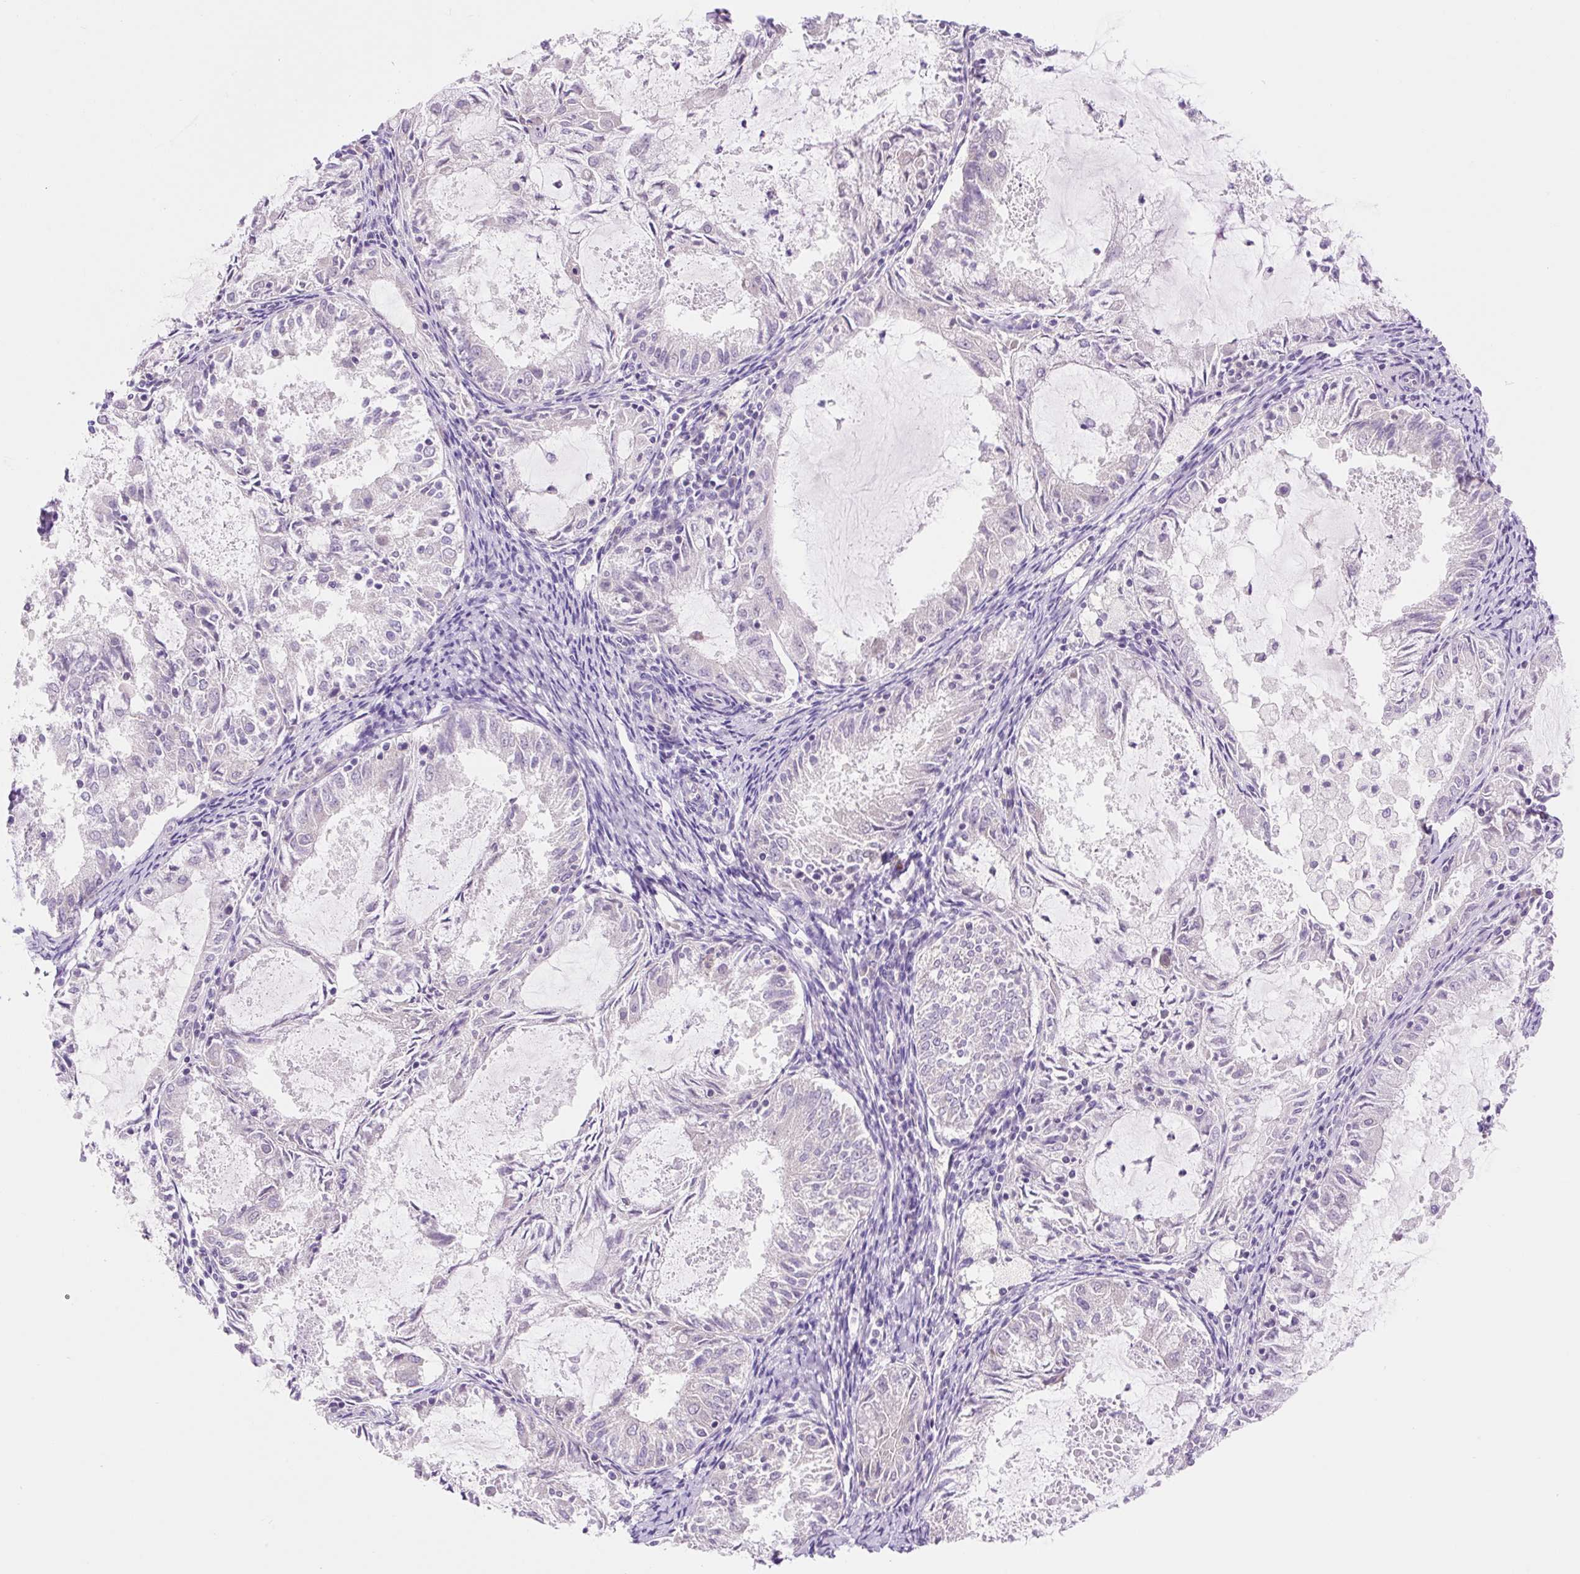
{"staining": {"intensity": "negative", "quantity": "none", "location": "none"}, "tissue": "endometrial cancer", "cell_type": "Tumor cells", "image_type": "cancer", "snomed": [{"axis": "morphology", "description": "Adenocarcinoma, NOS"}, {"axis": "topography", "description": "Endometrium"}], "caption": "Tumor cells are negative for protein expression in human endometrial cancer.", "gene": "CELF6", "patient": {"sex": "female", "age": 57}}